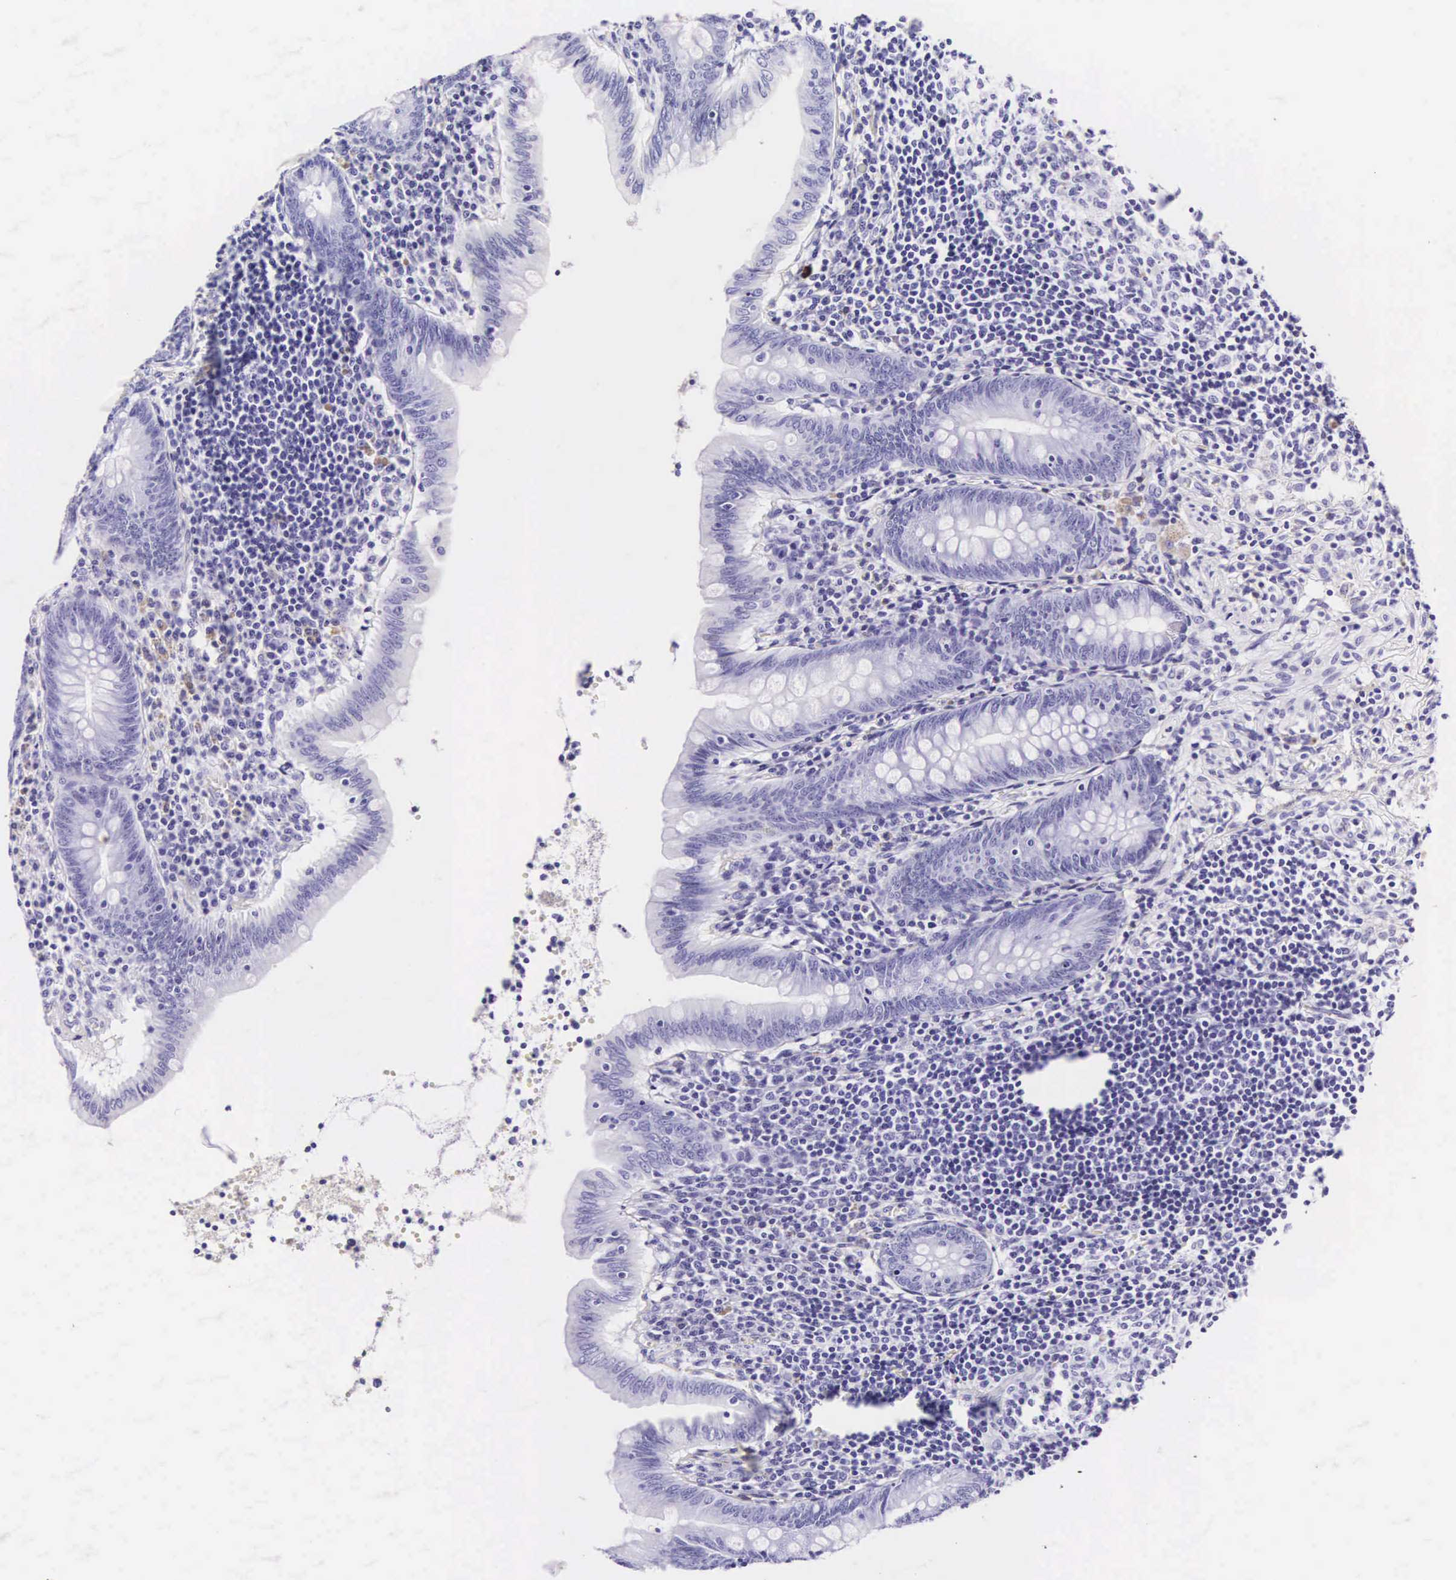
{"staining": {"intensity": "negative", "quantity": "none", "location": "none"}, "tissue": "appendix", "cell_type": "Glandular cells", "image_type": "normal", "snomed": [{"axis": "morphology", "description": "Normal tissue, NOS"}, {"axis": "topography", "description": "Appendix"}], "caption": "Immunohistochemistry (IHC) micrograph of normal appendix: human appendix stained with DAB exhibits no significant protein expression in glandular cells.", "gene": "CD1A", "patient": {"sex": "female", "age": 34}}